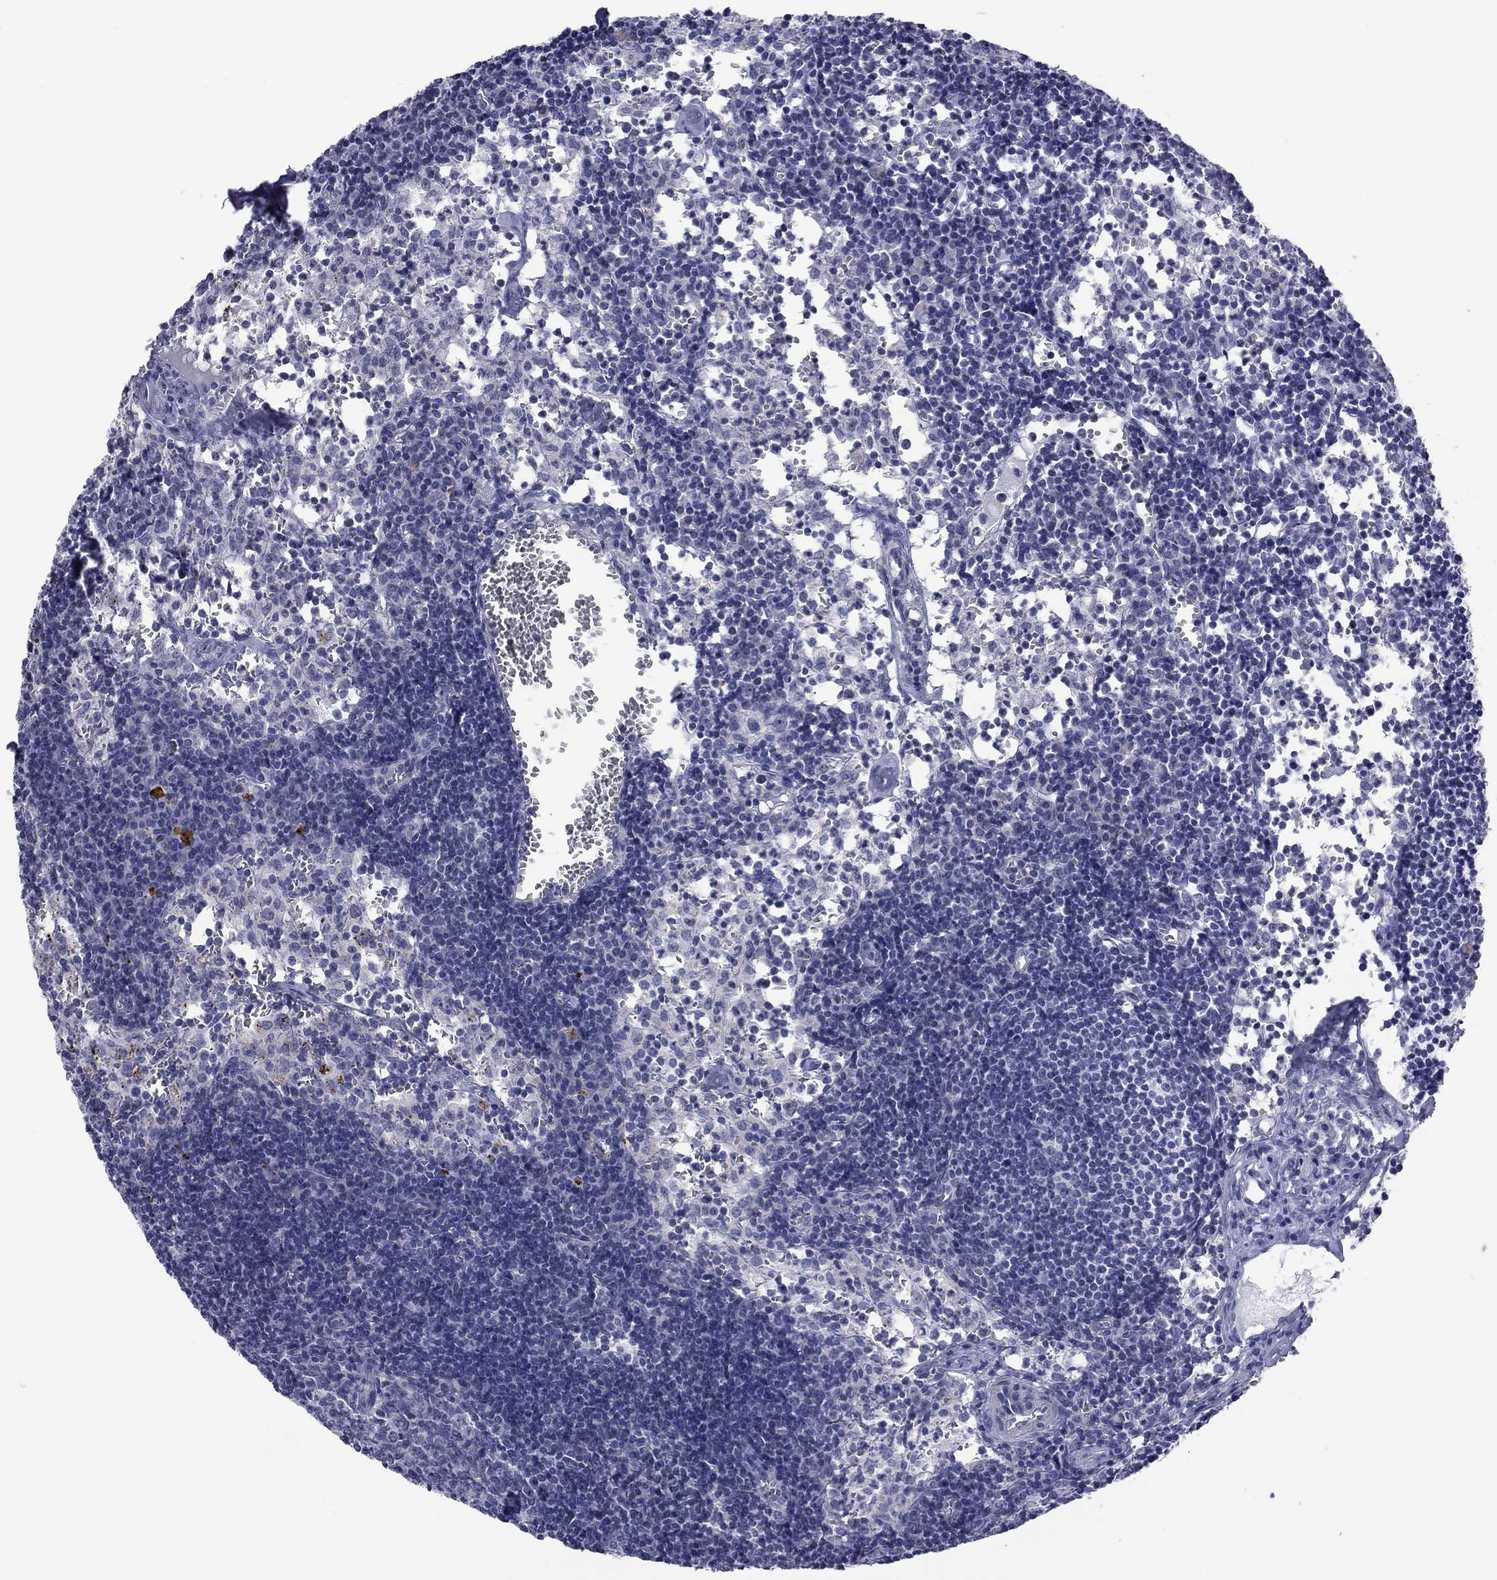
{"staining": {"intensity": "negative", "quantity": "none", "location": "none"}, "tissue": "lymph node", "cell_type": "Germinal center cells", "image_type": "normal", "snomed": [{"axis": "morphology", "description": "Normal tissue, NOS"}, {"axis": "topography", "description": "Lymph node"}], "caption": "Immunohistochemical staining of unremarkable lymph node shows no significant positivity in germinal center cells.", "gene": "POU5F2", "patient": {"sex": "female", "age": 52}}